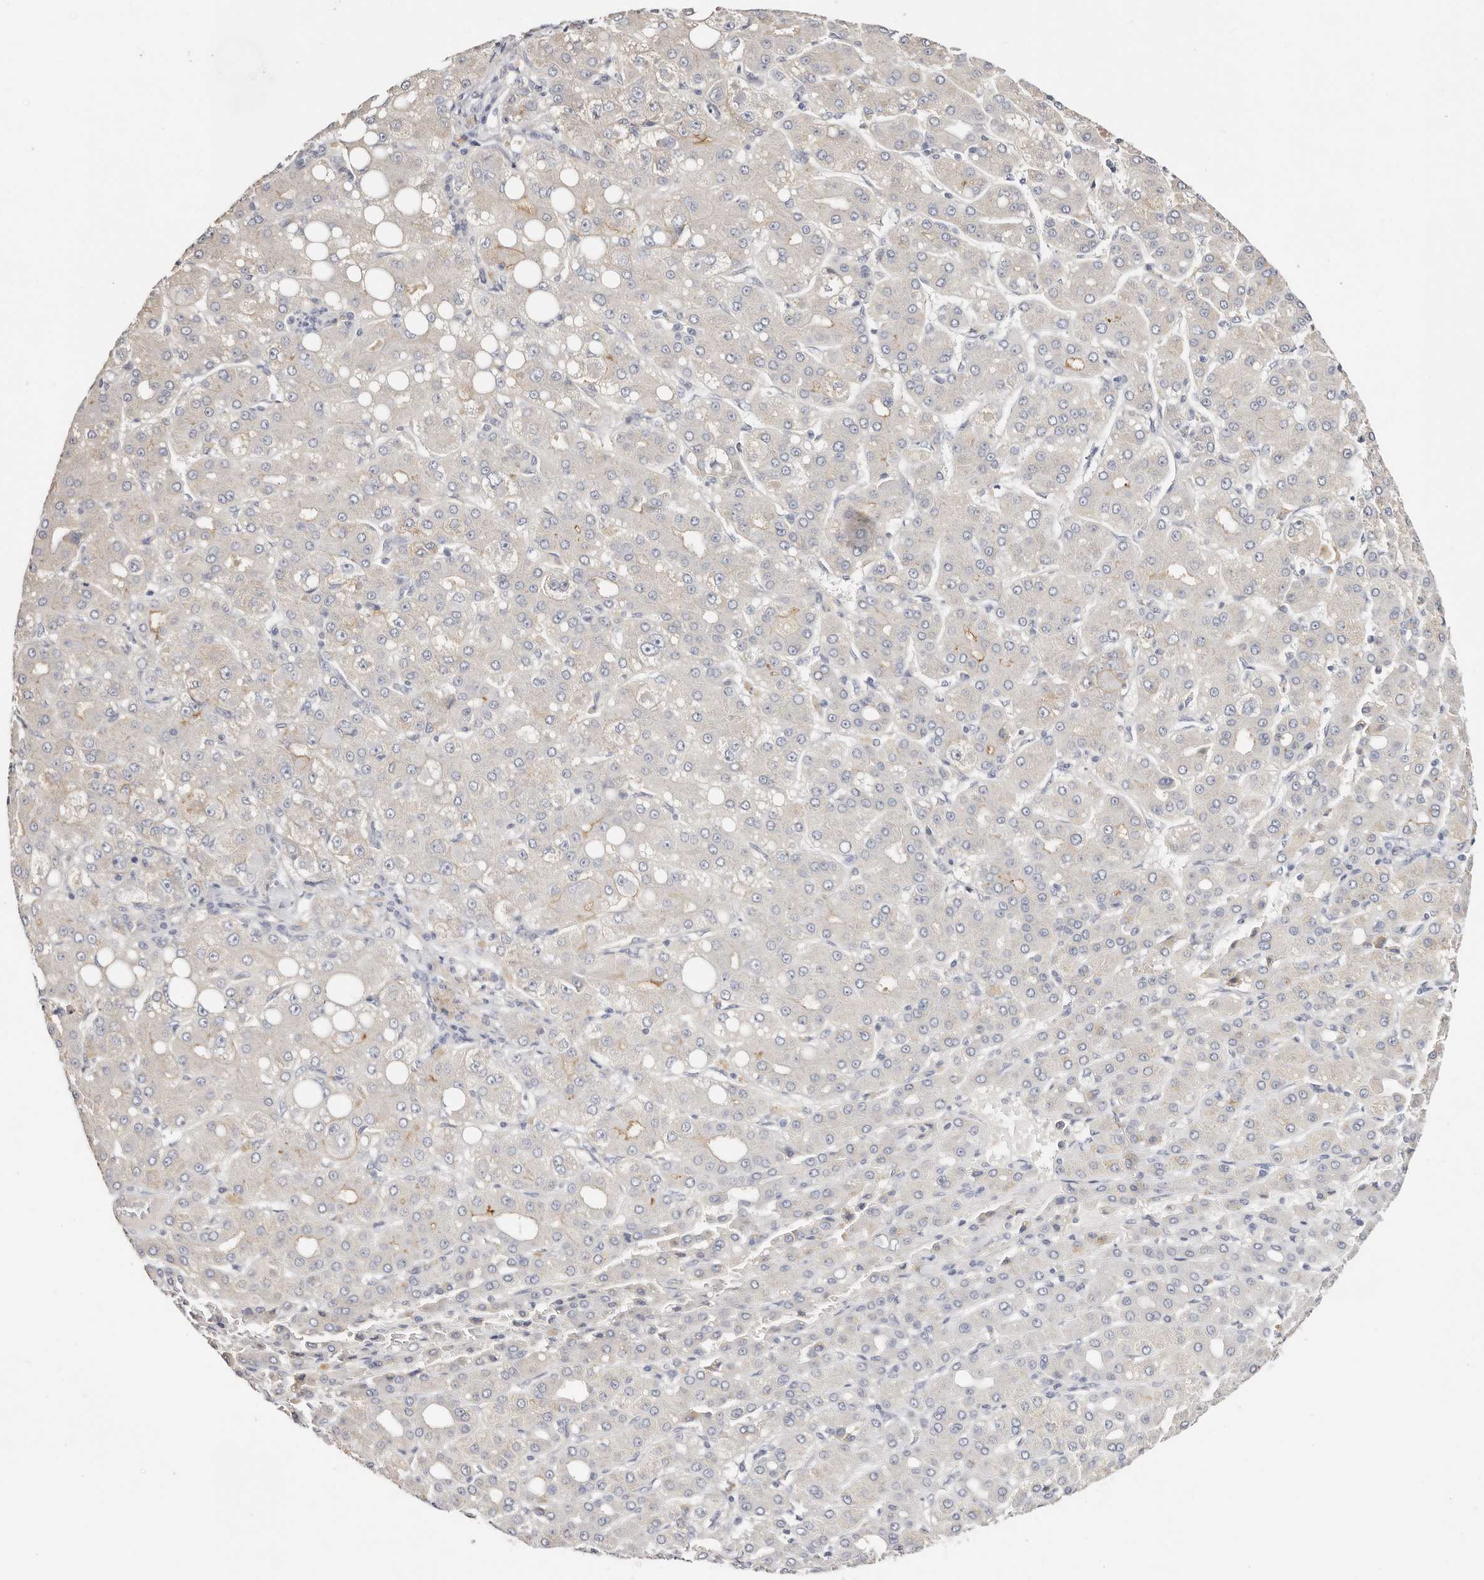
{"staining": {"intensity": "negative", "quantity": "none", "location": "none"}, "tissue": "liver cancer", "cell_type": "Tumor cells", "image_type": "cancer", "snomed": [{"axis": "morphology", "description": "Carcinoma, Hepatocellular, NOS"}, {"axis": "topography", "description": "Liver"}], "caption": "An image of human liver cancer (hepatocellular carcinoma) is negative for staining in tumor cells. Nuclei are stained in blue.", "gene": "DNASE1", "patient": {"sex": "male", "age": 65}}